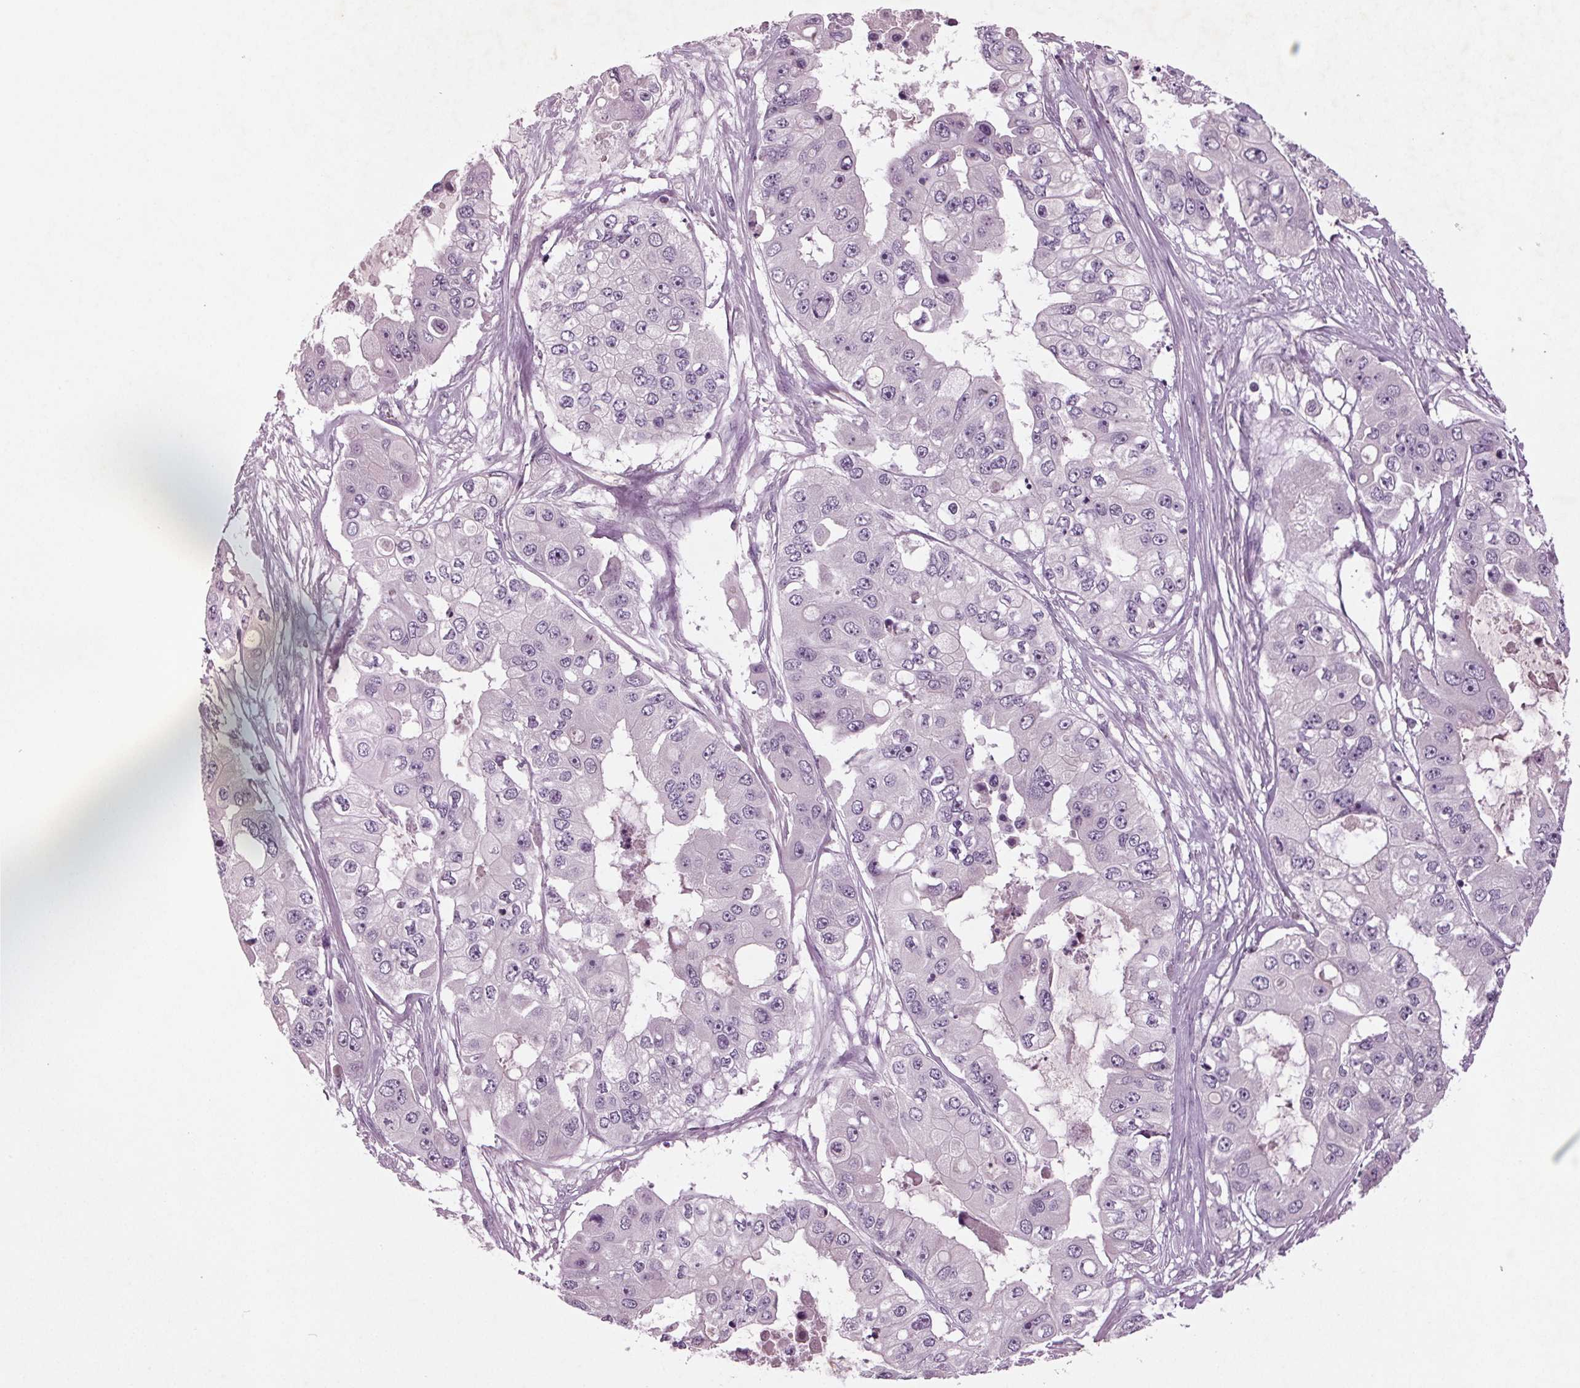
{"staining": {"intensity": "negative", "quantity": "none", "location": "none"}, "tissue": "ovarian cancer", "cell_type": "Tumor cells", "image_type": "cancer", "snomed": [{"axis": "morphology", "description": "Cystadenocarcinoma, serous, NOS"}, {"axis": "topography", "description": "Ovary"}], "caption": "High magnification brightfield microscopy of ovarian cancer (serous cystadenocarcinoma) stained with DAB (3,3'-diaminobenzidine) (brown) and counterstained with hematoxylin (blue): tumor cells show no significant positivity. (Brightfield microscopy of DAB (3,3'-diaminobenzidine) IHC at high magnification).", "gene": "BHLHE22", "patient": {"sex": "female", "age": 56}}